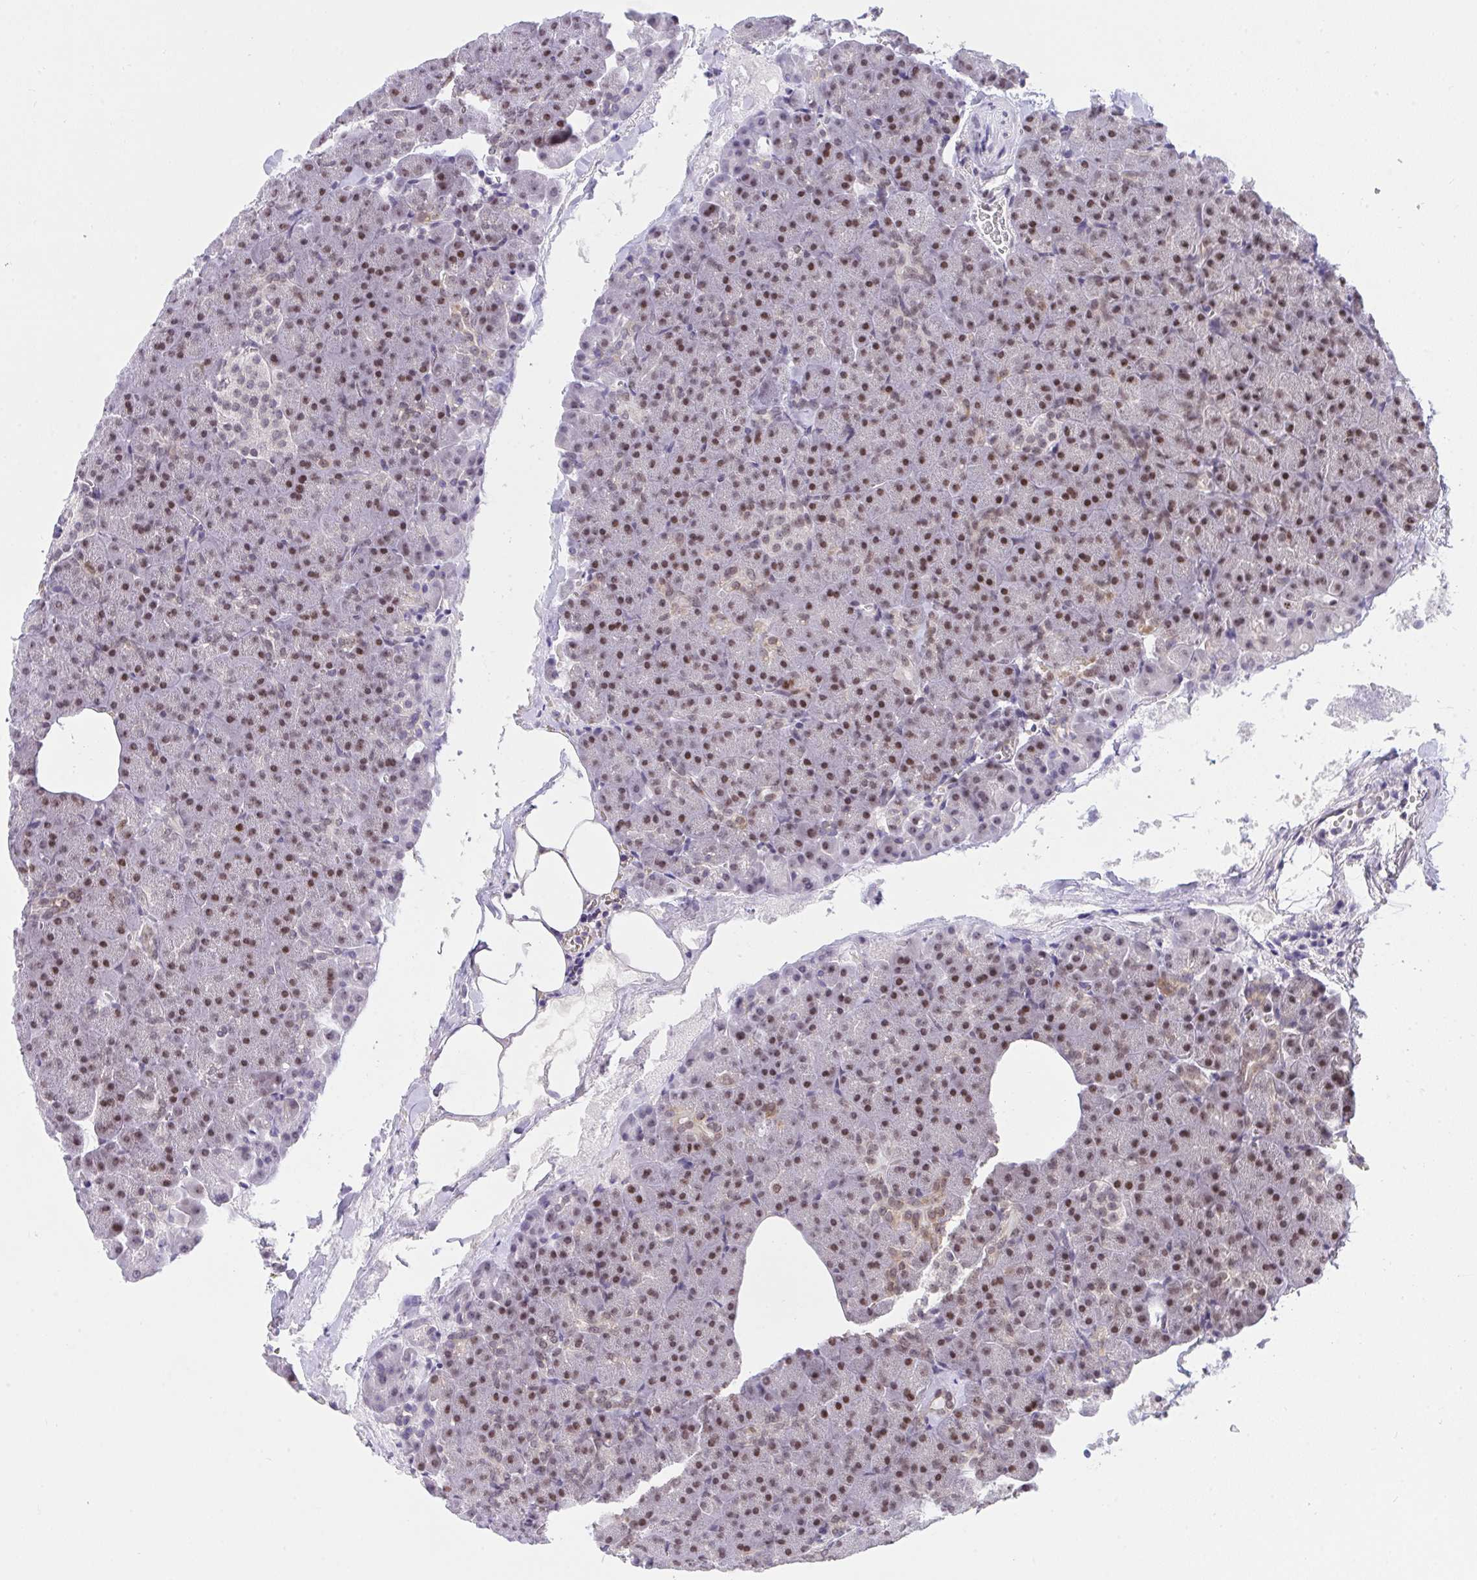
{"staining": {"intensity": "moderate", "quantity": "25%-75%", "location": "nuclear"}, "tissue": "pancreas", "cell_type": "Exocrine glandular cells", "image_type": "normal", "snomed": [{"axis": "morphology", "description": "Normal tissue, NOS"}, {"axis": "topography", "description": "Pancreas"}], "caption": "A histopathology image of human pancreas stained for a protein exhibits moderate nuclear brown staining in exocrine glandular cells. (IHC, brightfield microscopy, high magnification).", "gene": "RFC4", "patient": {"sex": "female", "age": 74}}